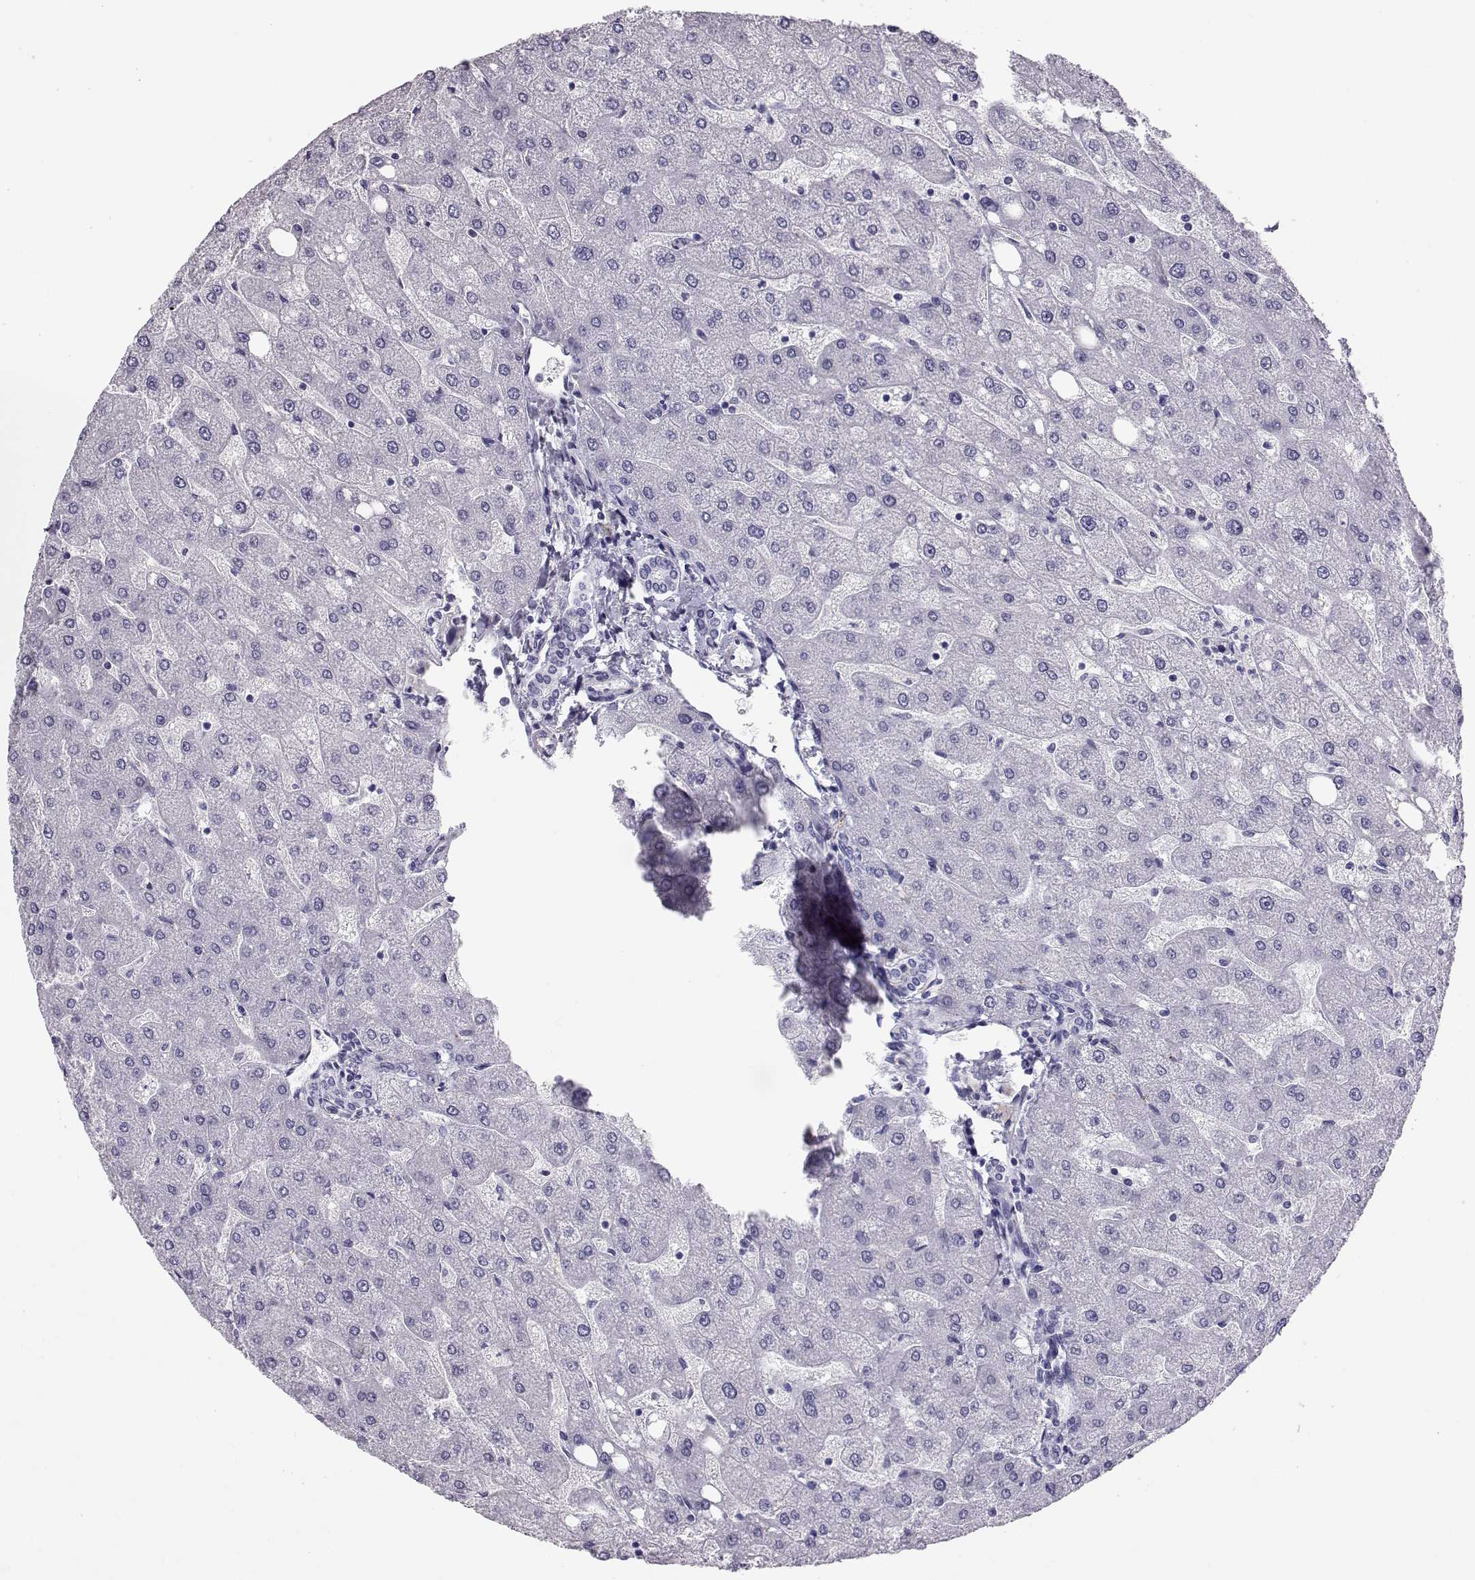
{"staining": {"intensity": "negative", "quantity": "none", "location": "none"}, "tissue": "liver", "cell_type": "Cholangiocytes", "image_type": "normal", "snomed": [{"axis": "morphology", "description": "Normal tissue, NOS"}, {"axis": "topography", "description": "Liver"}], "caption": "The image shows no significant positivity in cholangiocytes of liver. The staining was performed using DAB to visualize the protein expression in brown, while the nuclei were stained in blue with hematoxylin (Magnification: 20x).", "gene": "RD3", "patient": {"sex": "male", "age": 67}}